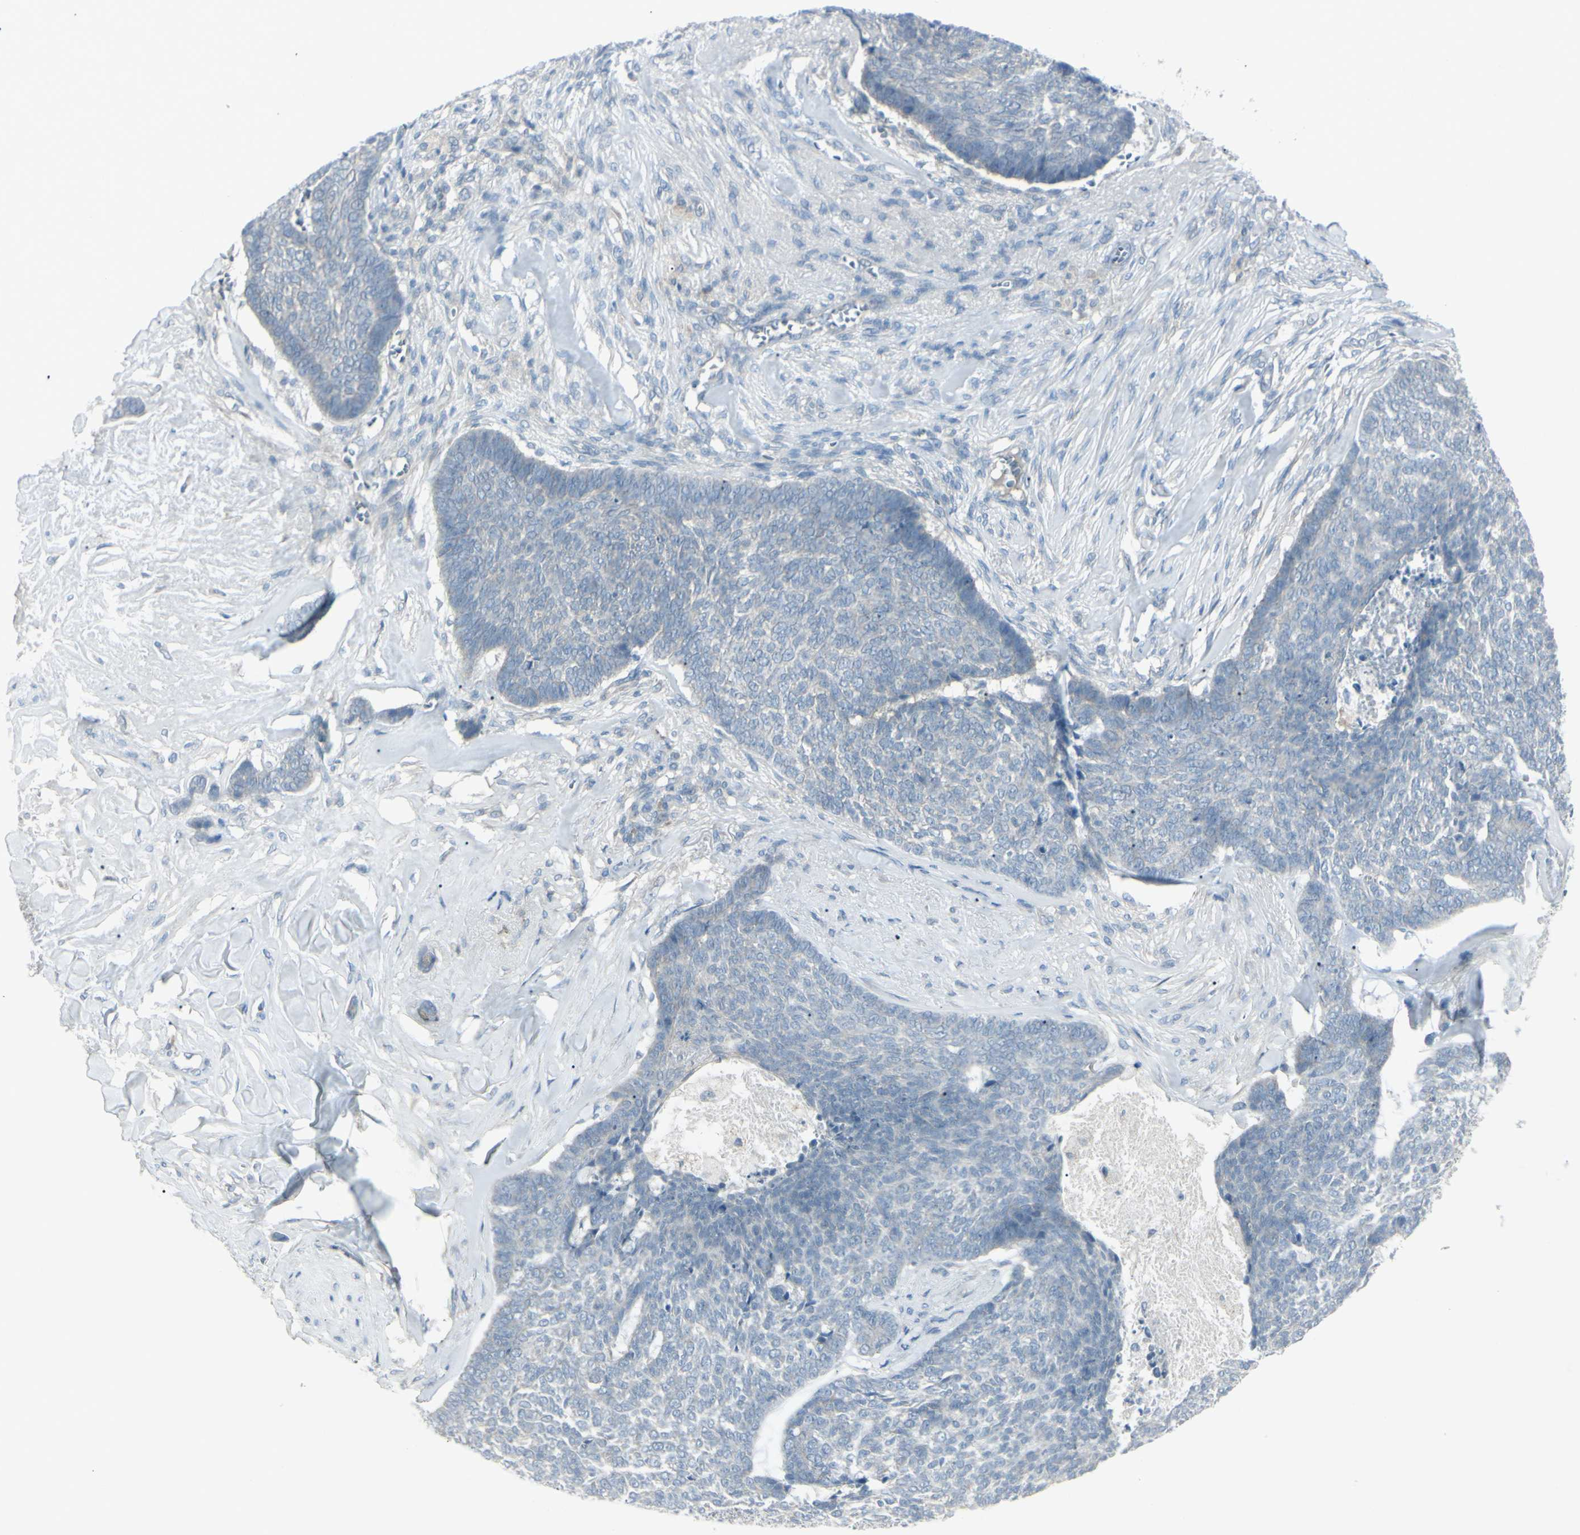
{"staining": {"intensity": "negative", "quantity": "none", "location": "none"}, "tissue": "skin cancer", "cell_type": "Tumor cells", "image_type": "cancer", "snomed": [{"axis": "morphology", "description": "Basal cell carcinoma"}, {"axis": "topography", "description": "Skin"}], "caption": "High magnification brightfield microscopy of skin cancer (basal cell carcinoma) stained with DAB (3,3'-diaminobenzidine) (brown) and counterstained with hematoxylin (blue): tumor cells show no significant expression.", "gene": "SH3GL2", "patient": {"sex": "male", "age": 84}}